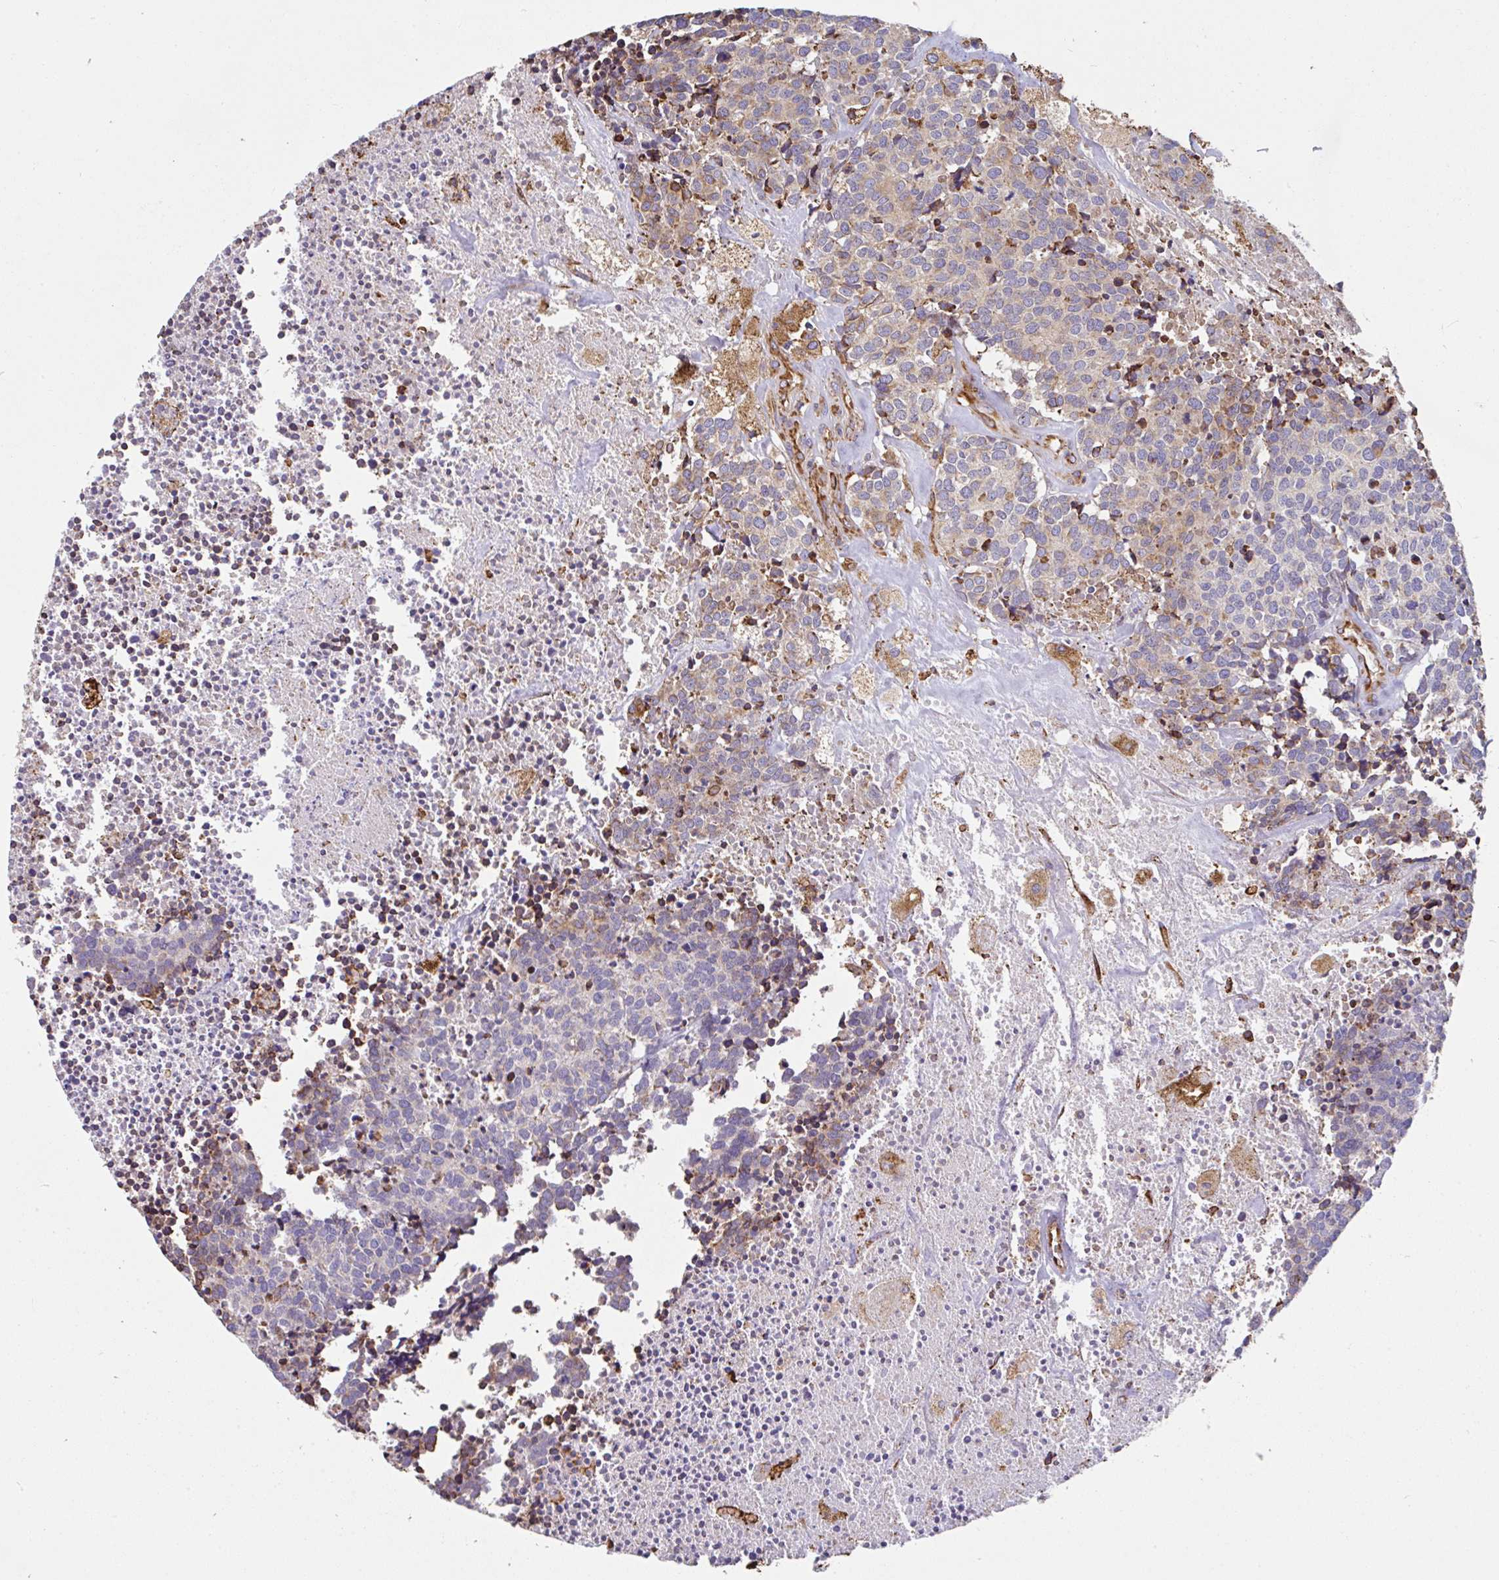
{"staining": {"intensity": "moderate", "quantity": "<25%", "location": "cytoplasmic/membranous"}, "tissue": "carcinoid", "cell_type": "Tumor cells", "image_type": "cancer", "snomed": [{"axis": "morphology", "description": "Carcinoid, malignant, NOS"}, {"axis": "topography", "description": "Skin"}], "caption": "This is a histology image of immunohistochemistry staining of carcinoid, which shows moderate expression in the cytoplasmic/membranous of tumor cells.", "gene": "EML5", "patient": {"sex": "female", "age": 79}}